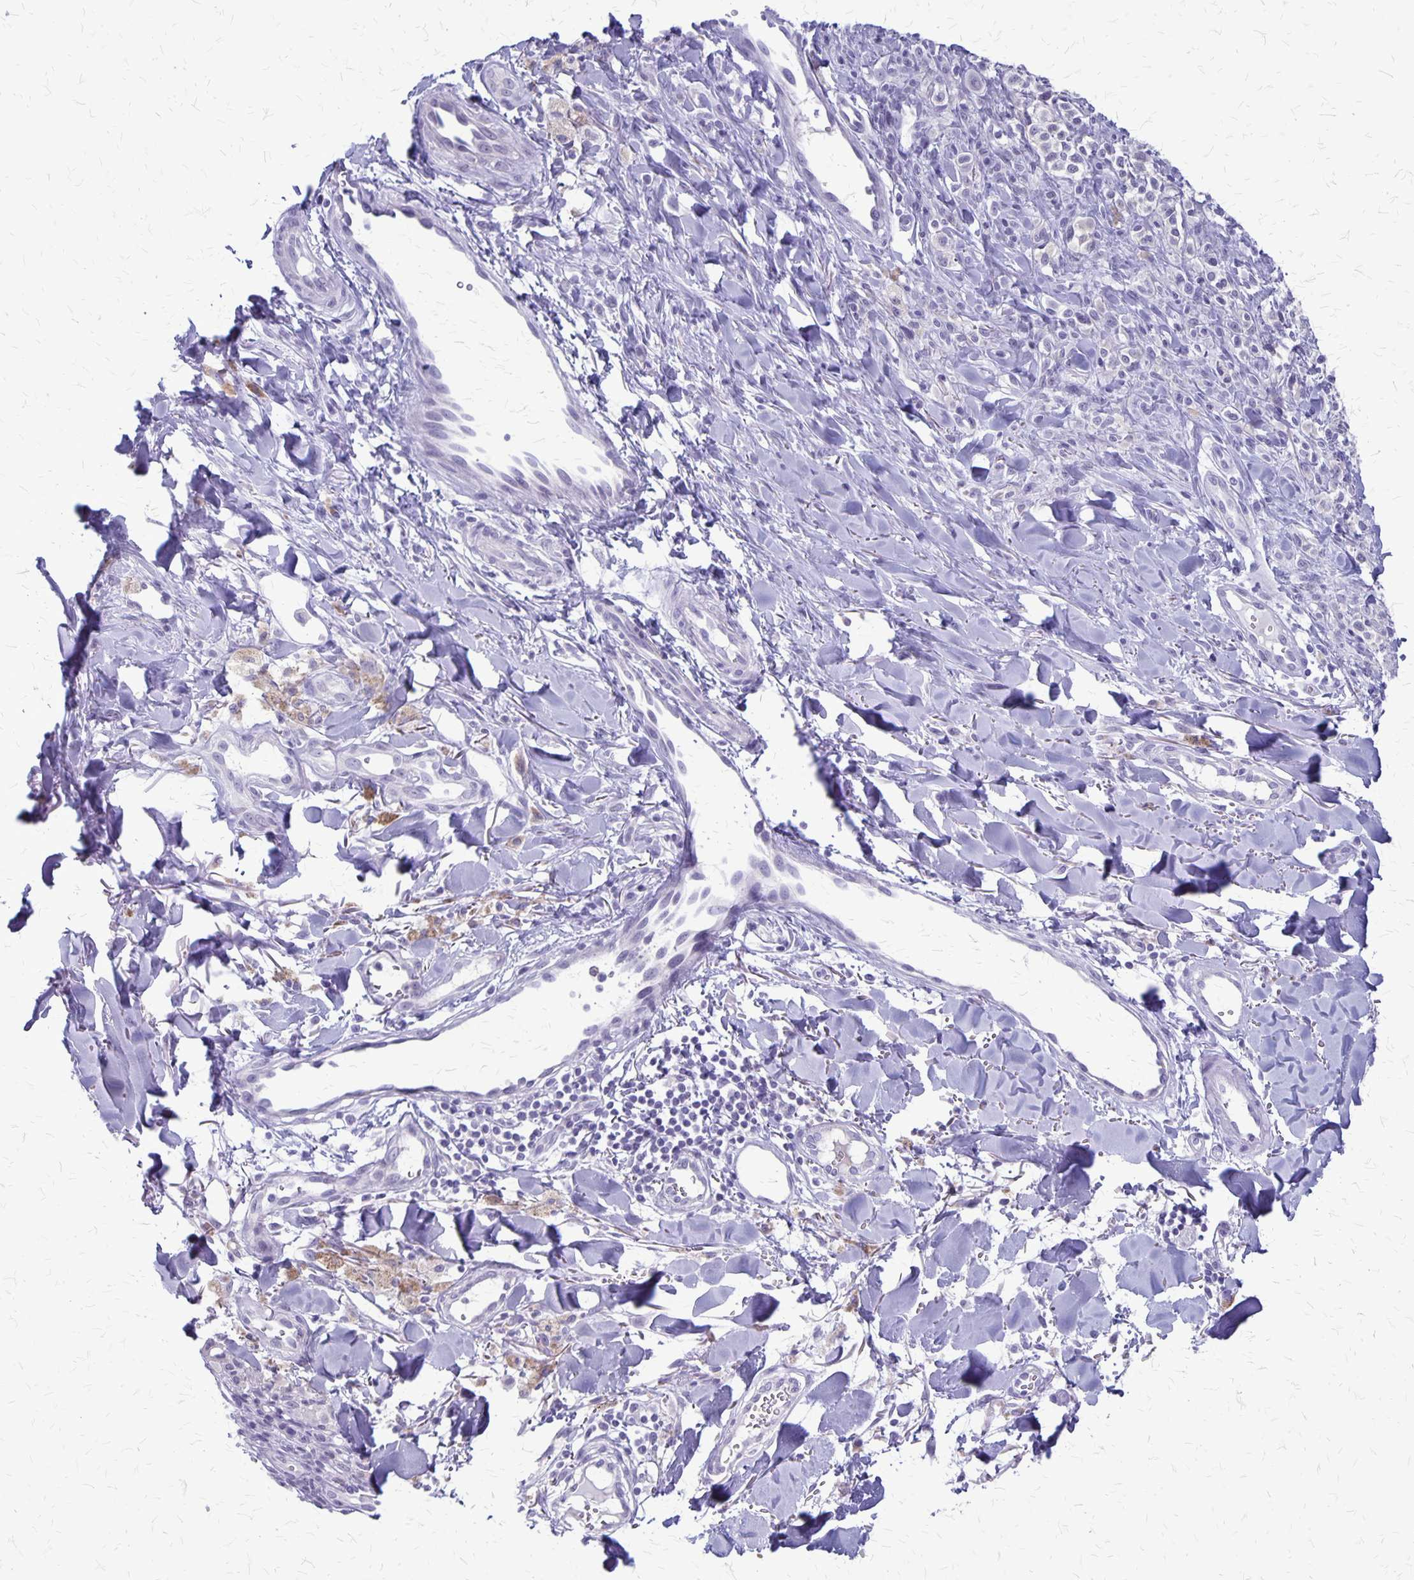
{"staining": {"intensity": "negative", "quantity": "none", "location": "none"}, "tissue": "melanoma", "cell_type": "Tumor cells", "image_type": "cancer", "snomed": [{"axis": "morphology", "description": "Malignant melanoma, NOS"}, {"axis": "topography", "description": "Skin"}], "caption": "Tumor cells are negative for brown protein staining in malignant melanoma.", "gene": "PLXNB3", "patient": {"sex": "male", "age": 77}}